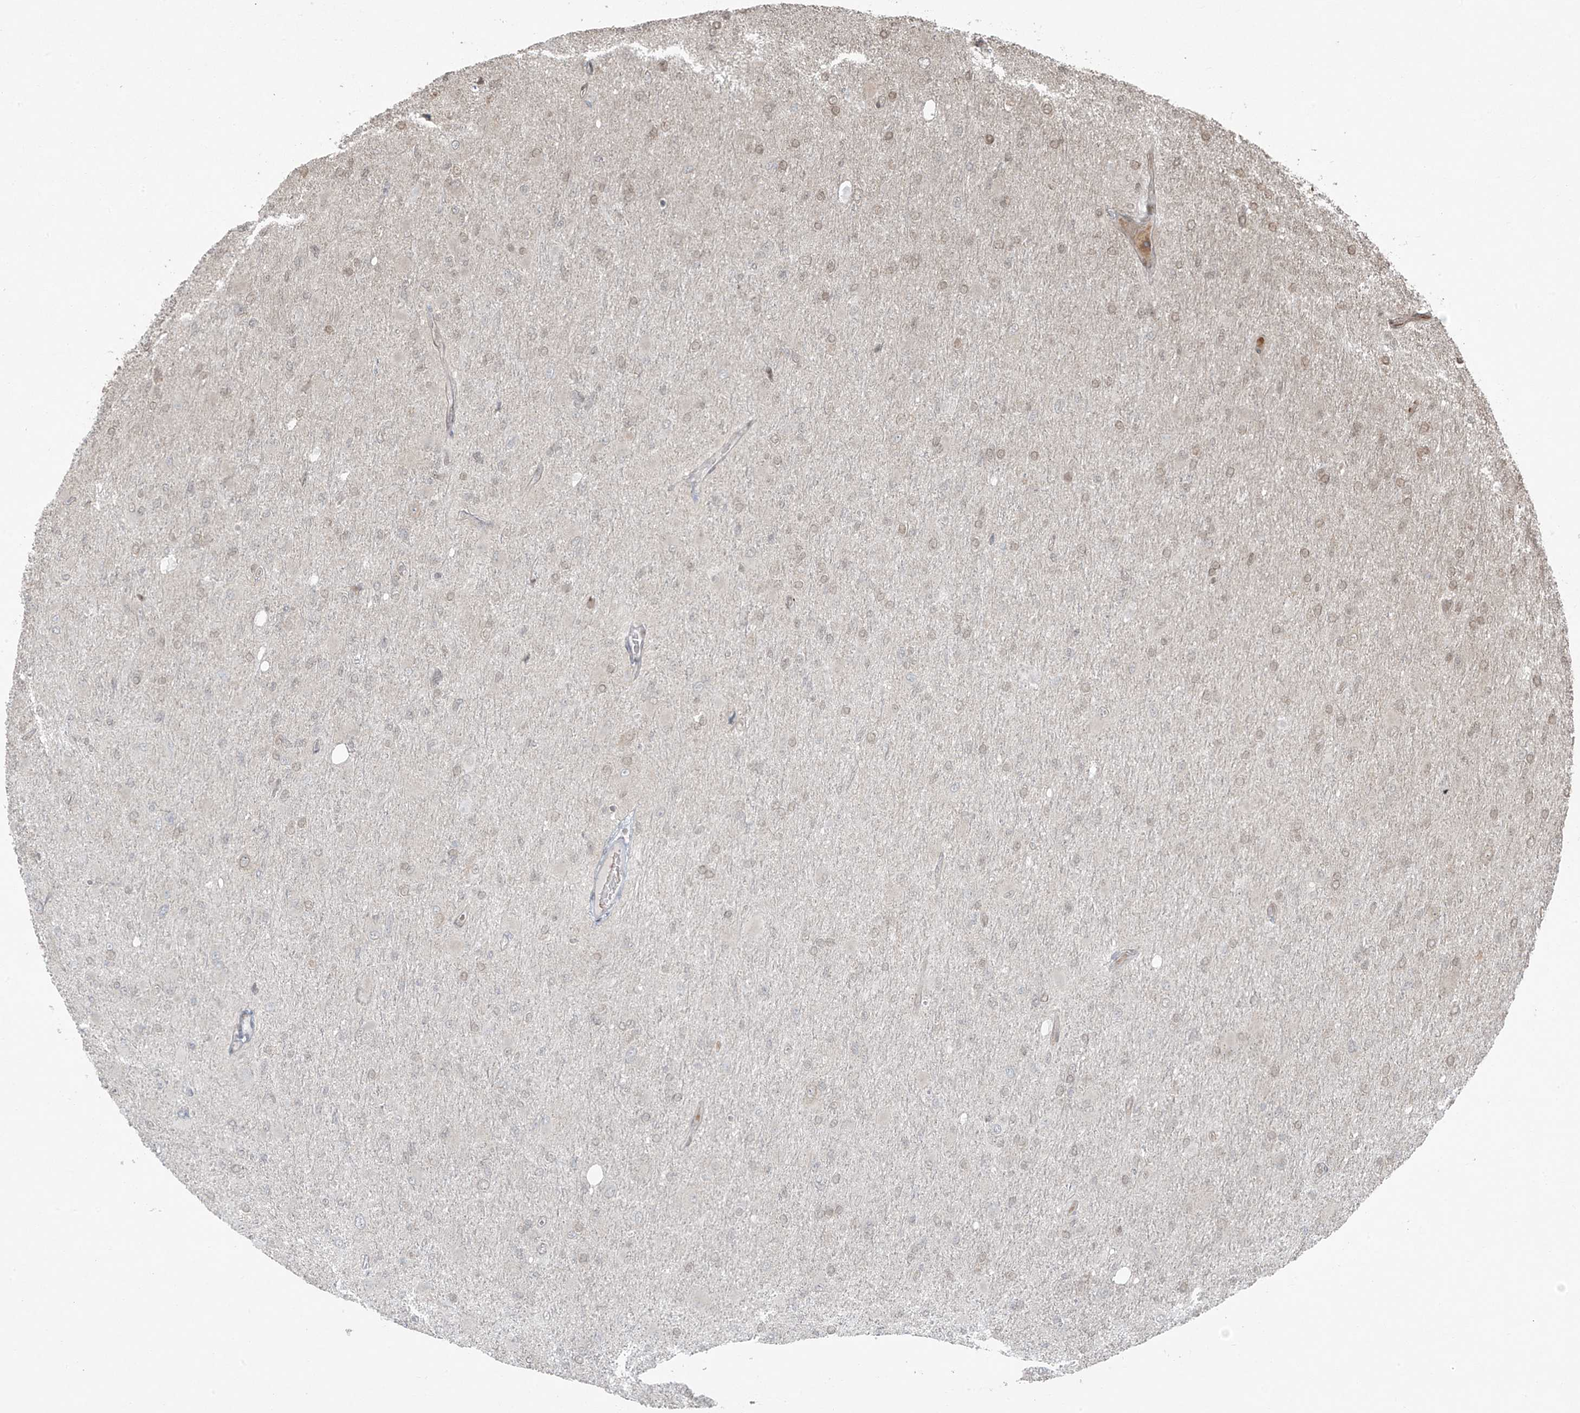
{"staining": {"intensity": "weak", "quantity": "<25%", "location": "nuclear"}, "tissue": "glioma", "cell_type": "Tumor cells", "image_type": "cancer", "snomed": [{"axis": "morphology", "description": "Glioma, malignant, High grade"}, {"axis": "topography", "description": "Cerebral cortex"}], "caption": "A high-resolution histopathology image shows IHC staining of glioma, which demonstrates no significant expression in tumor cells. (DAB immunohistochemistry (IHC), high magnification).", "gene": "TTC22", "patient": {"sex": "female", "age": 36}}